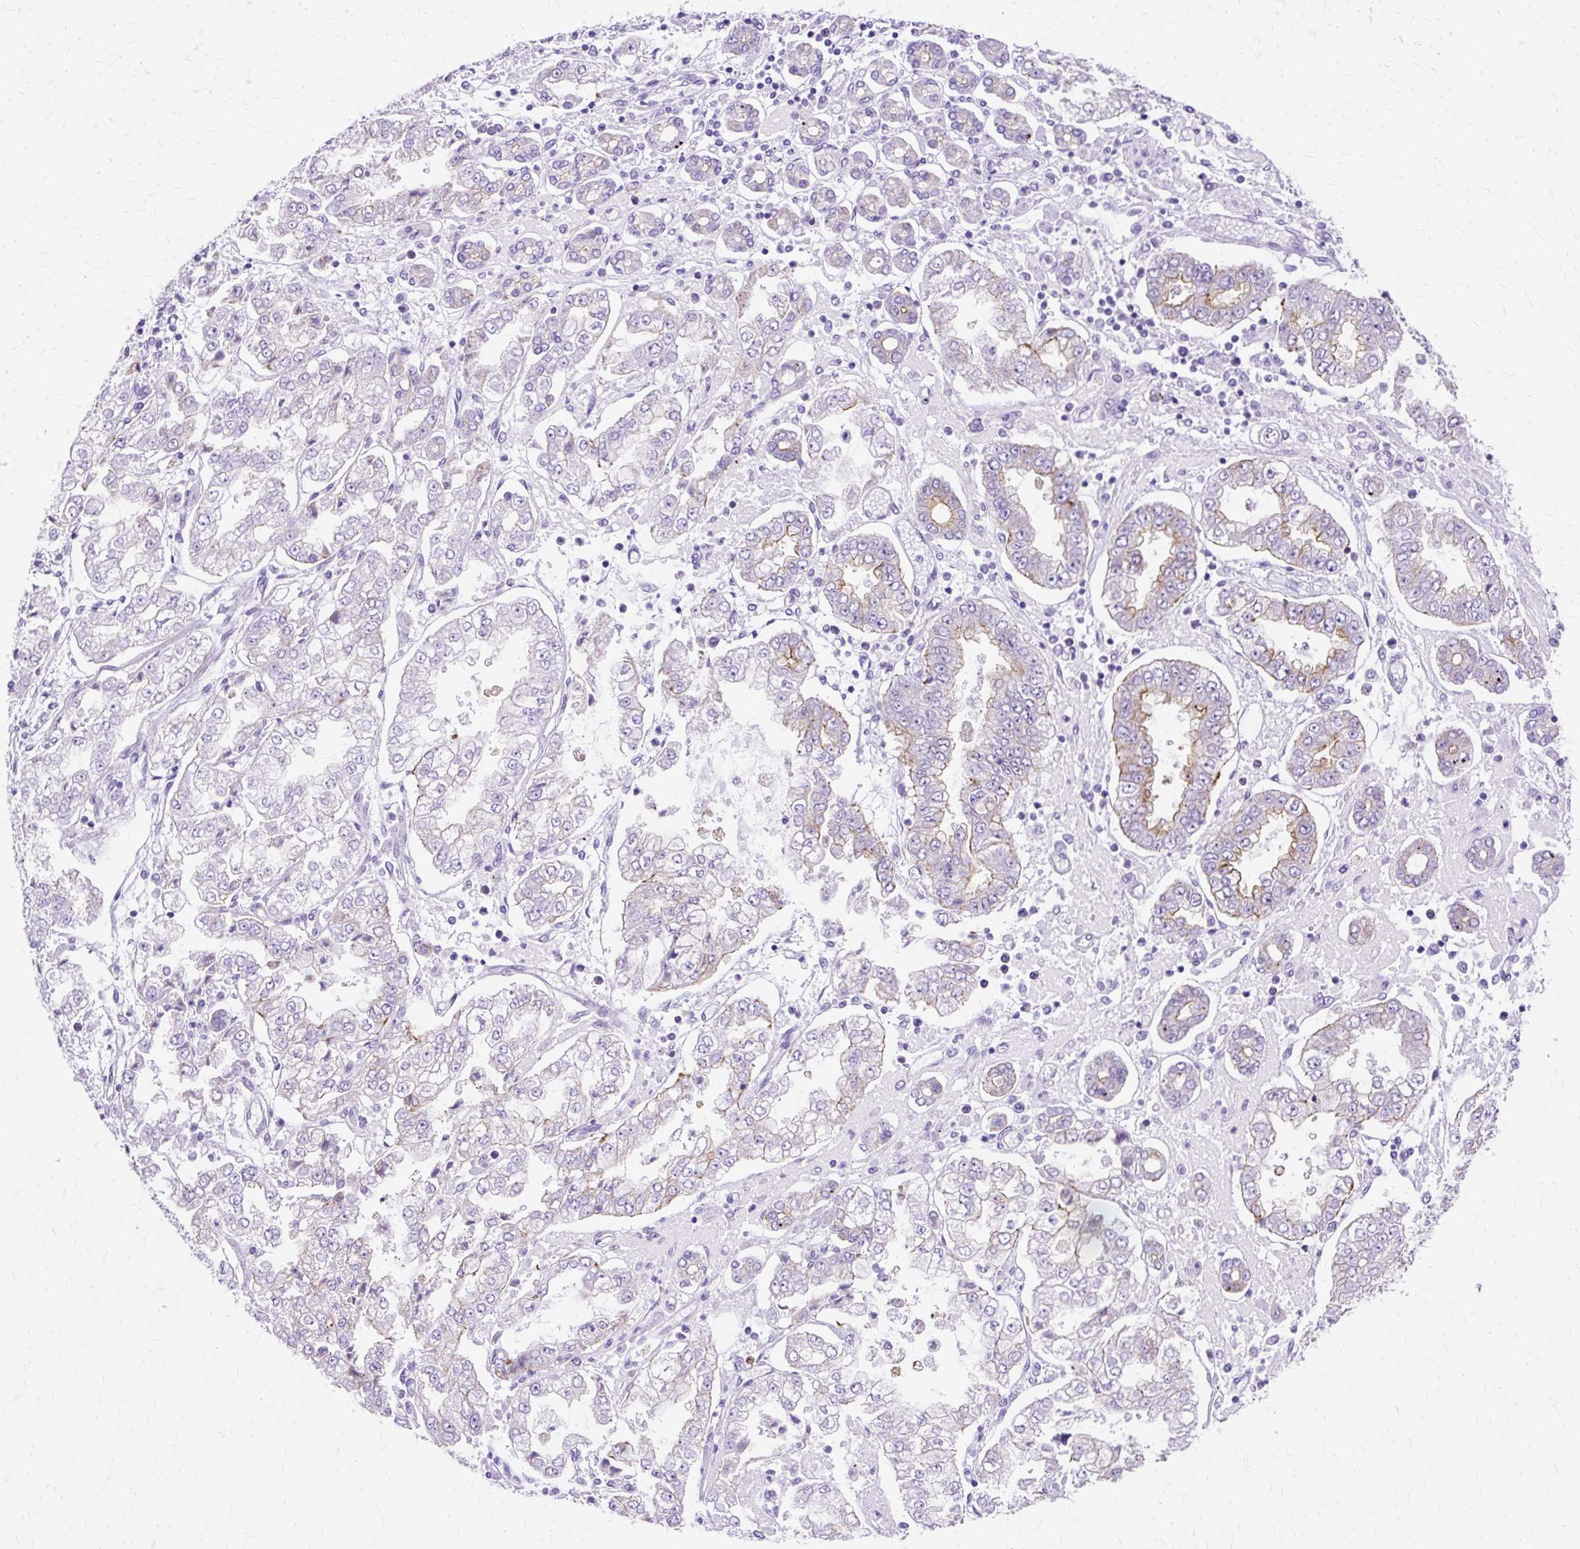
{"staining": {"intensity": "weak", "quantity": "<25%", "location": "cytoplasmic/membranous"}, "tissue": "stomach cancer", "cell_type": "Tumor cells", "image_type": "cancer", "snomed": [{"axis": "morphology", "description": "Adenocarcinoma, NOS"}, {"axis": "topography", "description": "Stomach"}], "caption": "High power microscopy micrograph of an immunohistochemistry (IHC) micrograph of stomach cancer, revealing no significant positivity in tumor cells. (DAB (3,3'-diaminobenzidine) immunohistochemistry (IHC) with hematoxylin counter stain).", "gene": "MYO6", "patient": {"sex": "male", "age": 76}}